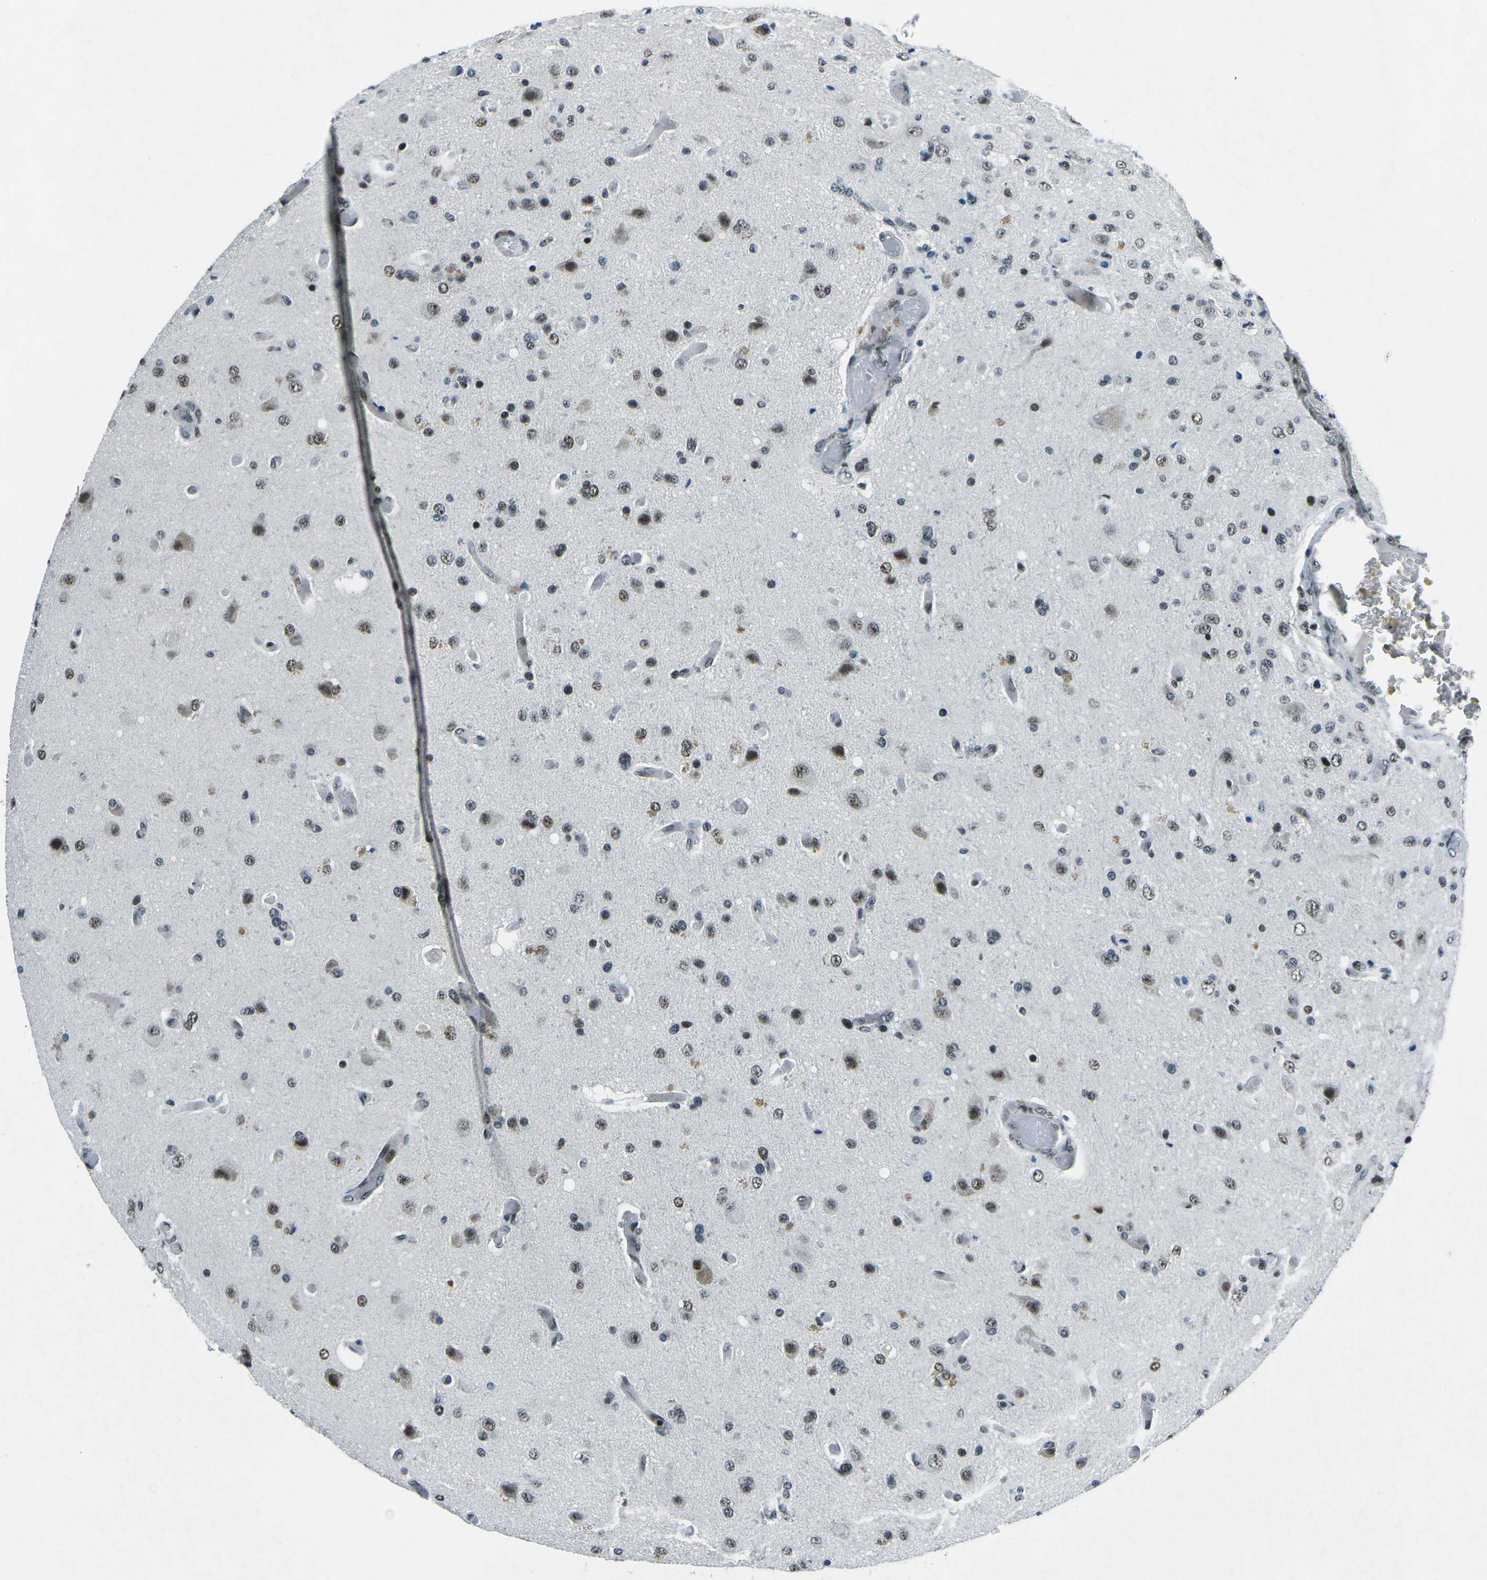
{"staining": {"intensity": "moderate", "quantity": ">75%", "location": "nuclear"}, "tissue": "glioma", "cell_type": "Tumor cells", "image_type": "cancer", "snomed": [{"axis": "morphology", "description": "Normal tissue, NOS"}, {"axis": "morphology", "description": "Glioma, malignant, High grade"}, {"axis": "topography", "description": "Cerebral cortex"}], "caption": "A photomicrograph of human glioma stained for a protein exhibits moderate nuclear brown staining in tumor cells.", "gene": "RBL2", "patient": {"sex": "male", "age": 77}}